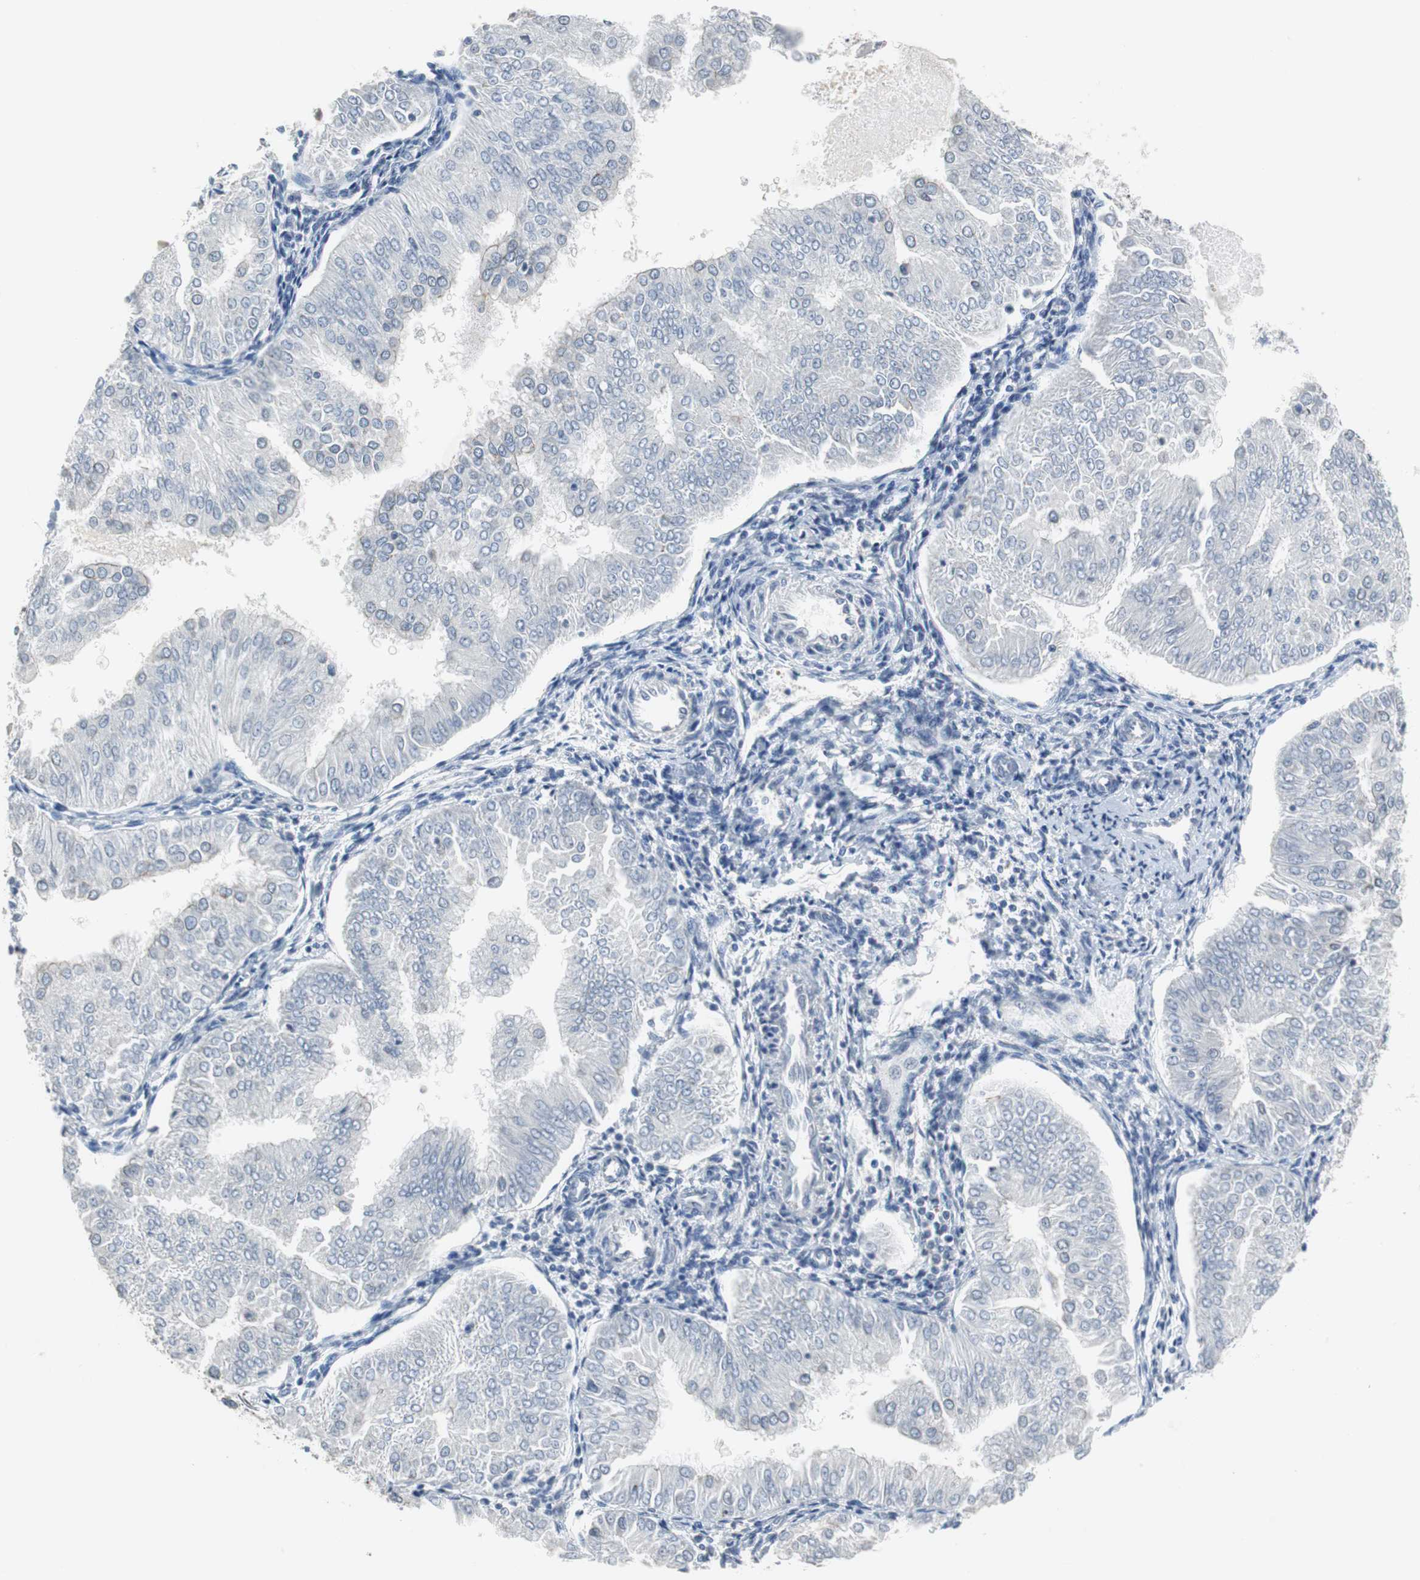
{"staining": {"intensity": "negative", "quantity": "none", "location": "none"}, "tissue": "endometrial cancer", "cell_type": "Tumor cells", "image_type": "cancer", "snomed": [{"axis": "morphology", "description": "Adenocarcinoma, NOS"}, {"axis": "topography", "description": "Endometrium"}], "caption": "An image of human adenocarcinoma (endometrial) is negative for staining in tumor cells.", "gene": "MUC7", "patient": {"sex": "female", "age": 53}}